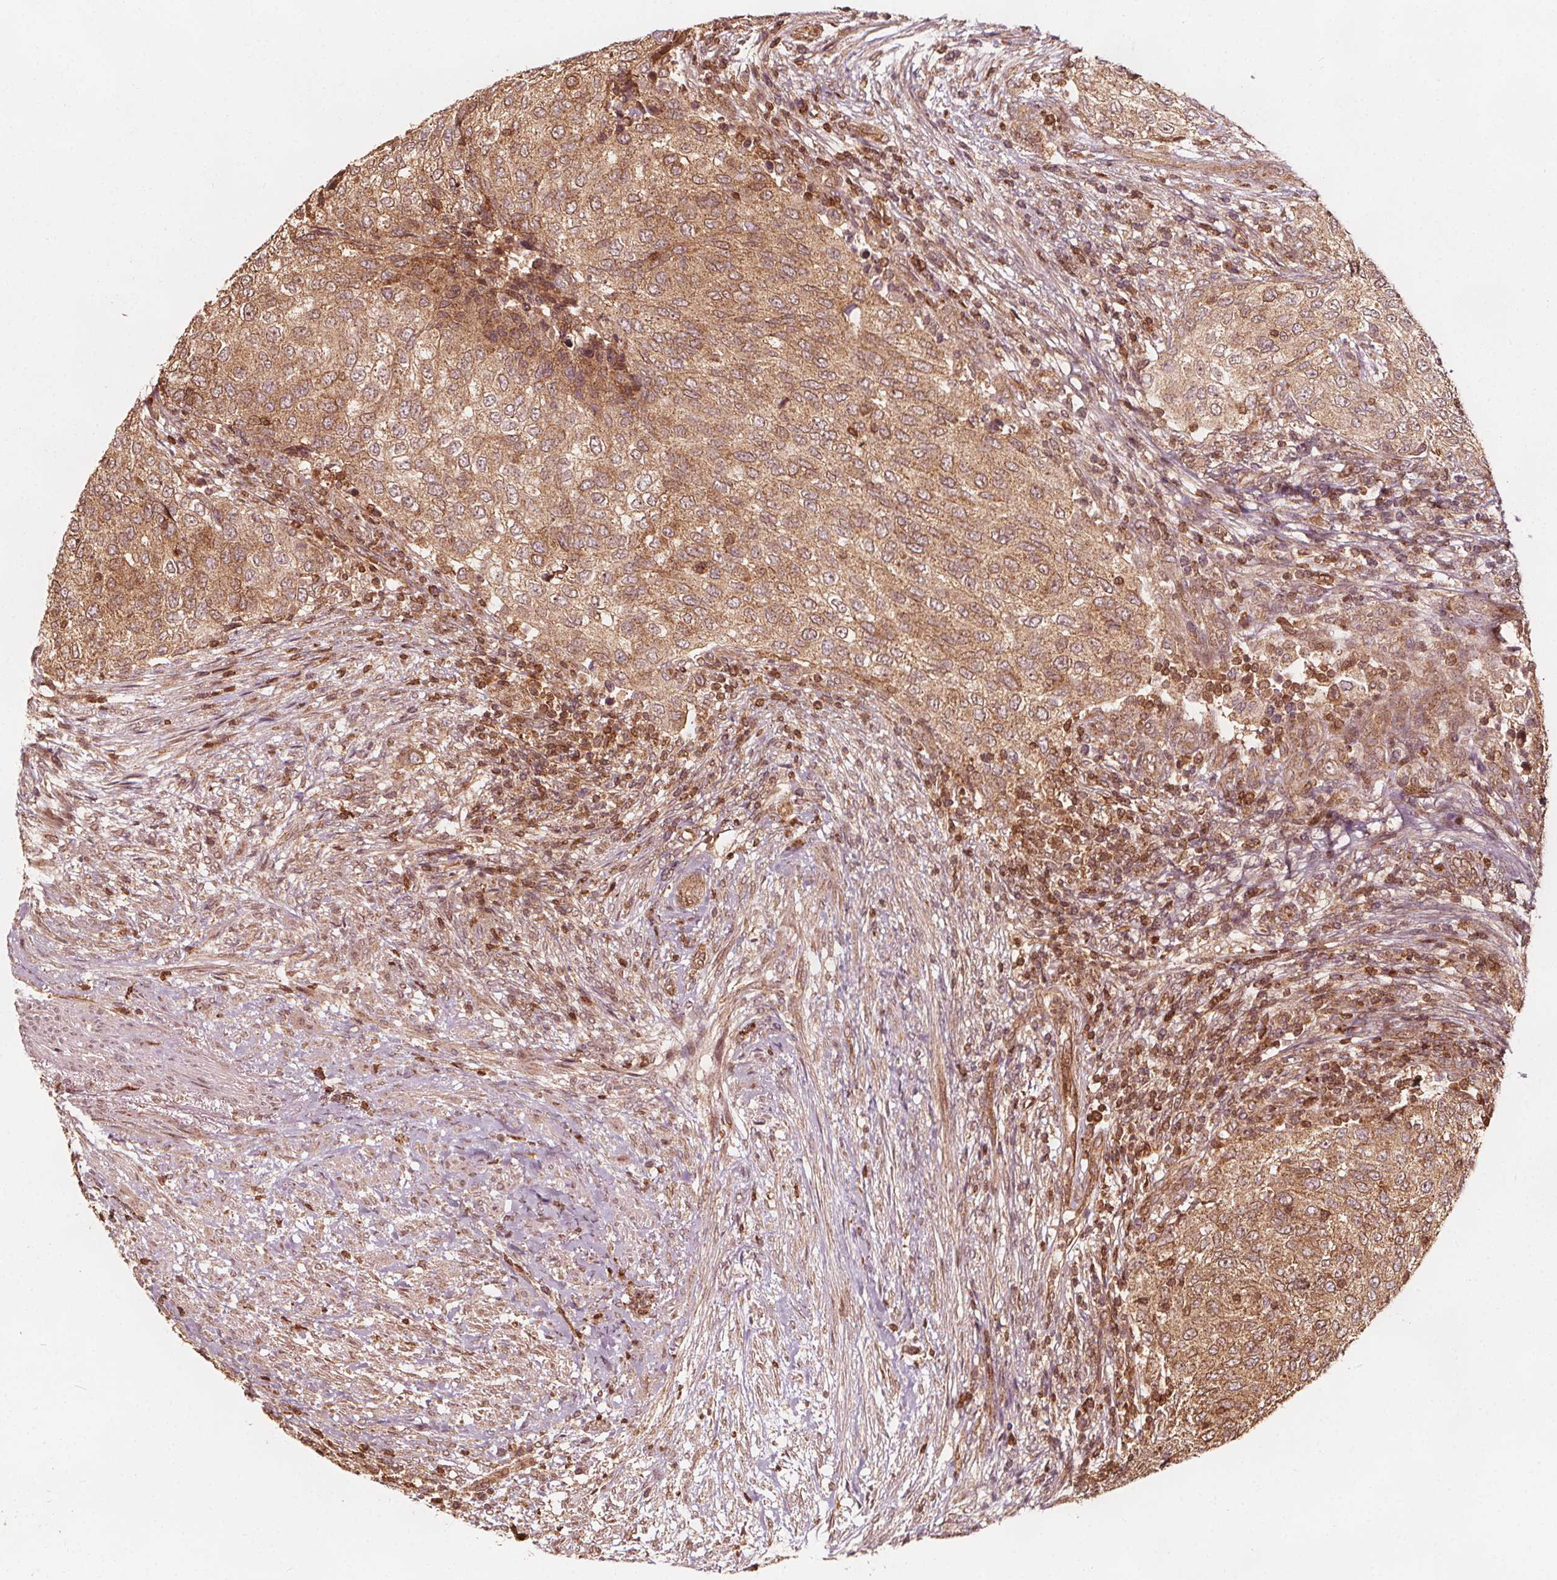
{"staining": {"intensity": "moderate", "quantity": ">75%", "location": "cytoplasmic/membranous"}, "tissue": "urothelial cancer", "cell_type": "Tumor cells", "image_type": "cancer", "snomed": [{"axis": "morphology", "description": "Urothelial carcinoma, High grade"}, {"axis": "topography", "description": "Urinary bladder"}], "caption": "Immunohistochemistry (IHC) of urothelial cancer exhibits medium levels of moderate cytoplasmic/membranous expression in about >75% of tumor cells.", "gene": "AIP", "patient": {"sex": "female", "age": 78}}